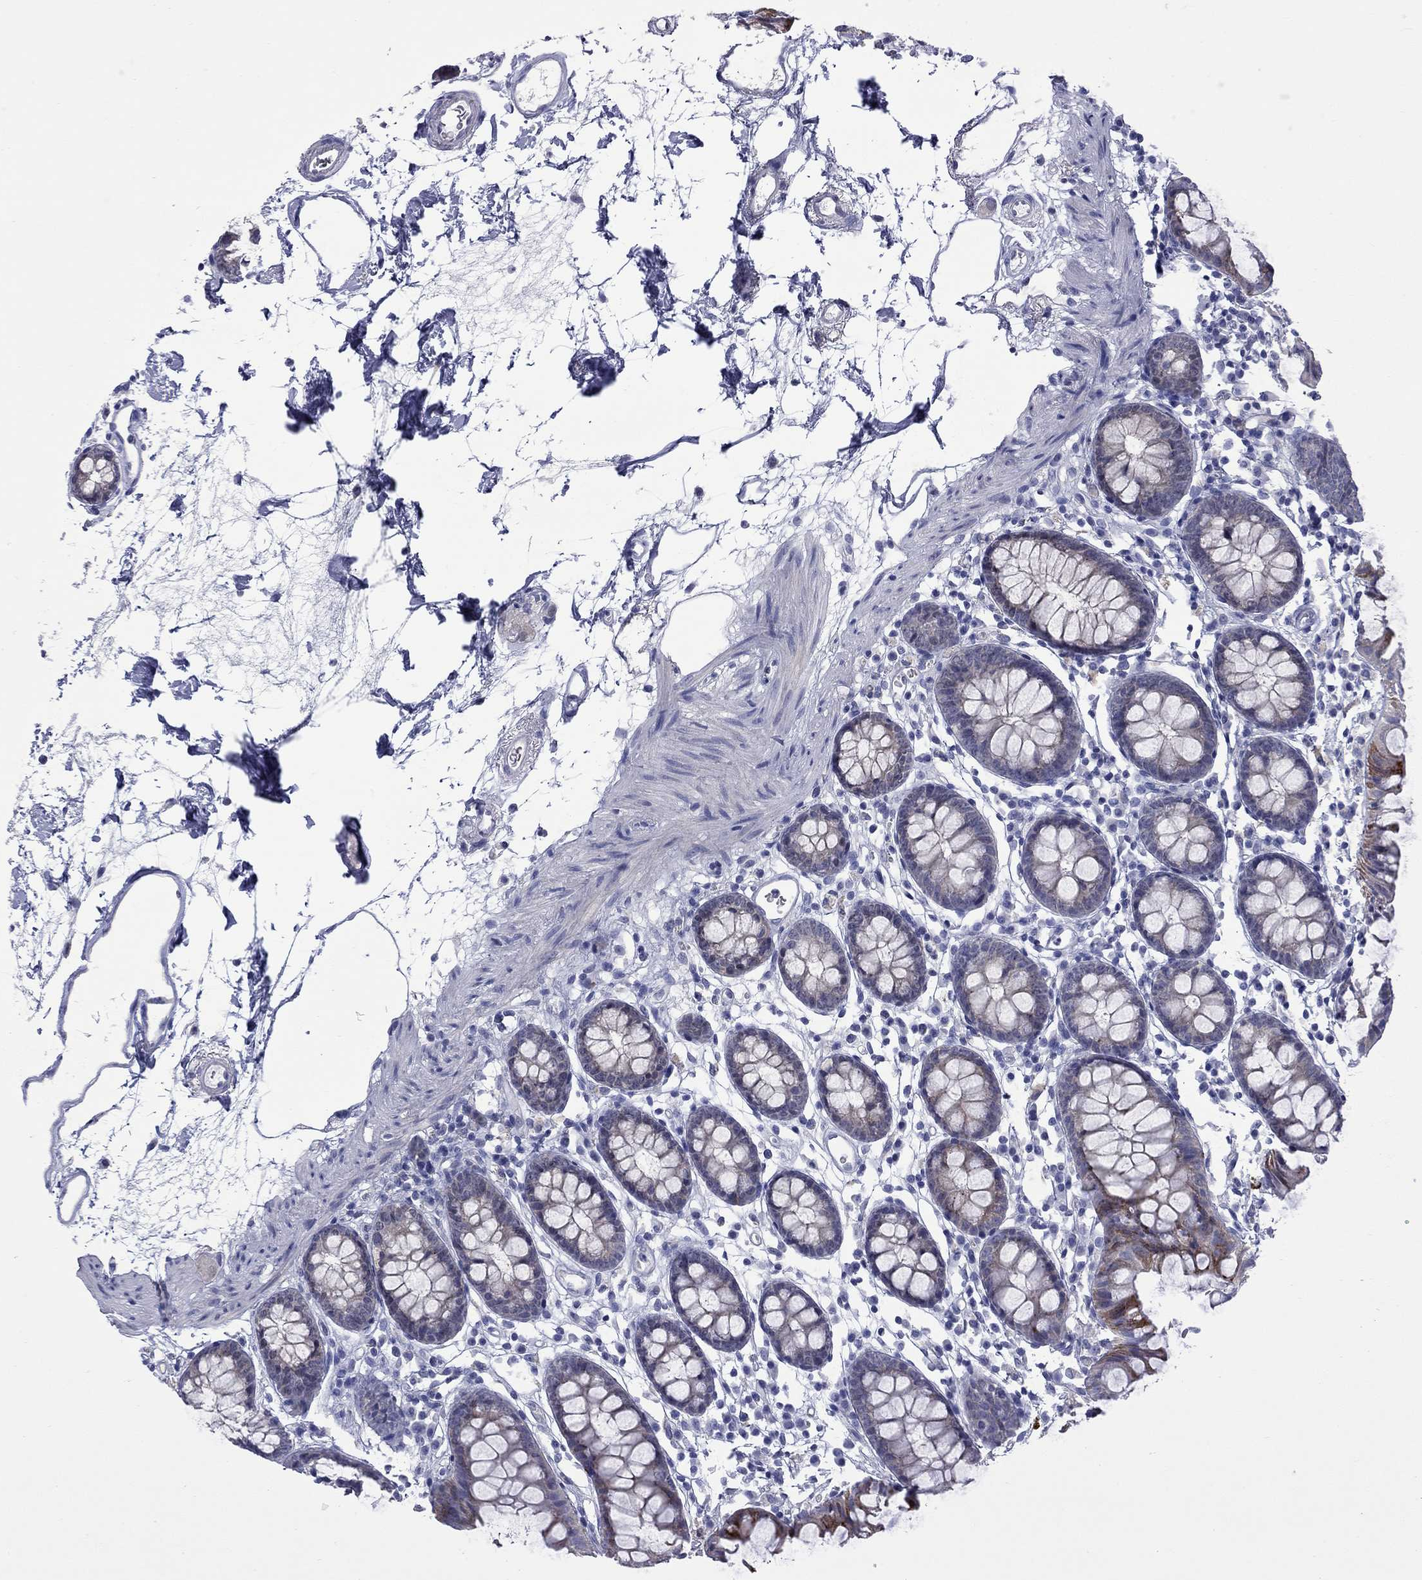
{"staining": {"intensity": "negative", "quantity": "none", "location": "none"}, "tissue": "colon", "cell_type": "Endothelial cells", "image_type": "normal", "snomed": [{"axis": "morphology", "description": "Normal tissue, NOS"}, {"axis": "topography", "description": "Colon"}], "caption": "An IHC histopathology image of benign colon is shown. There is no staining in endothelial cells of colon.", "gene": "CTNNBIP1", "patient": {"sex": "female", "age": 84}}